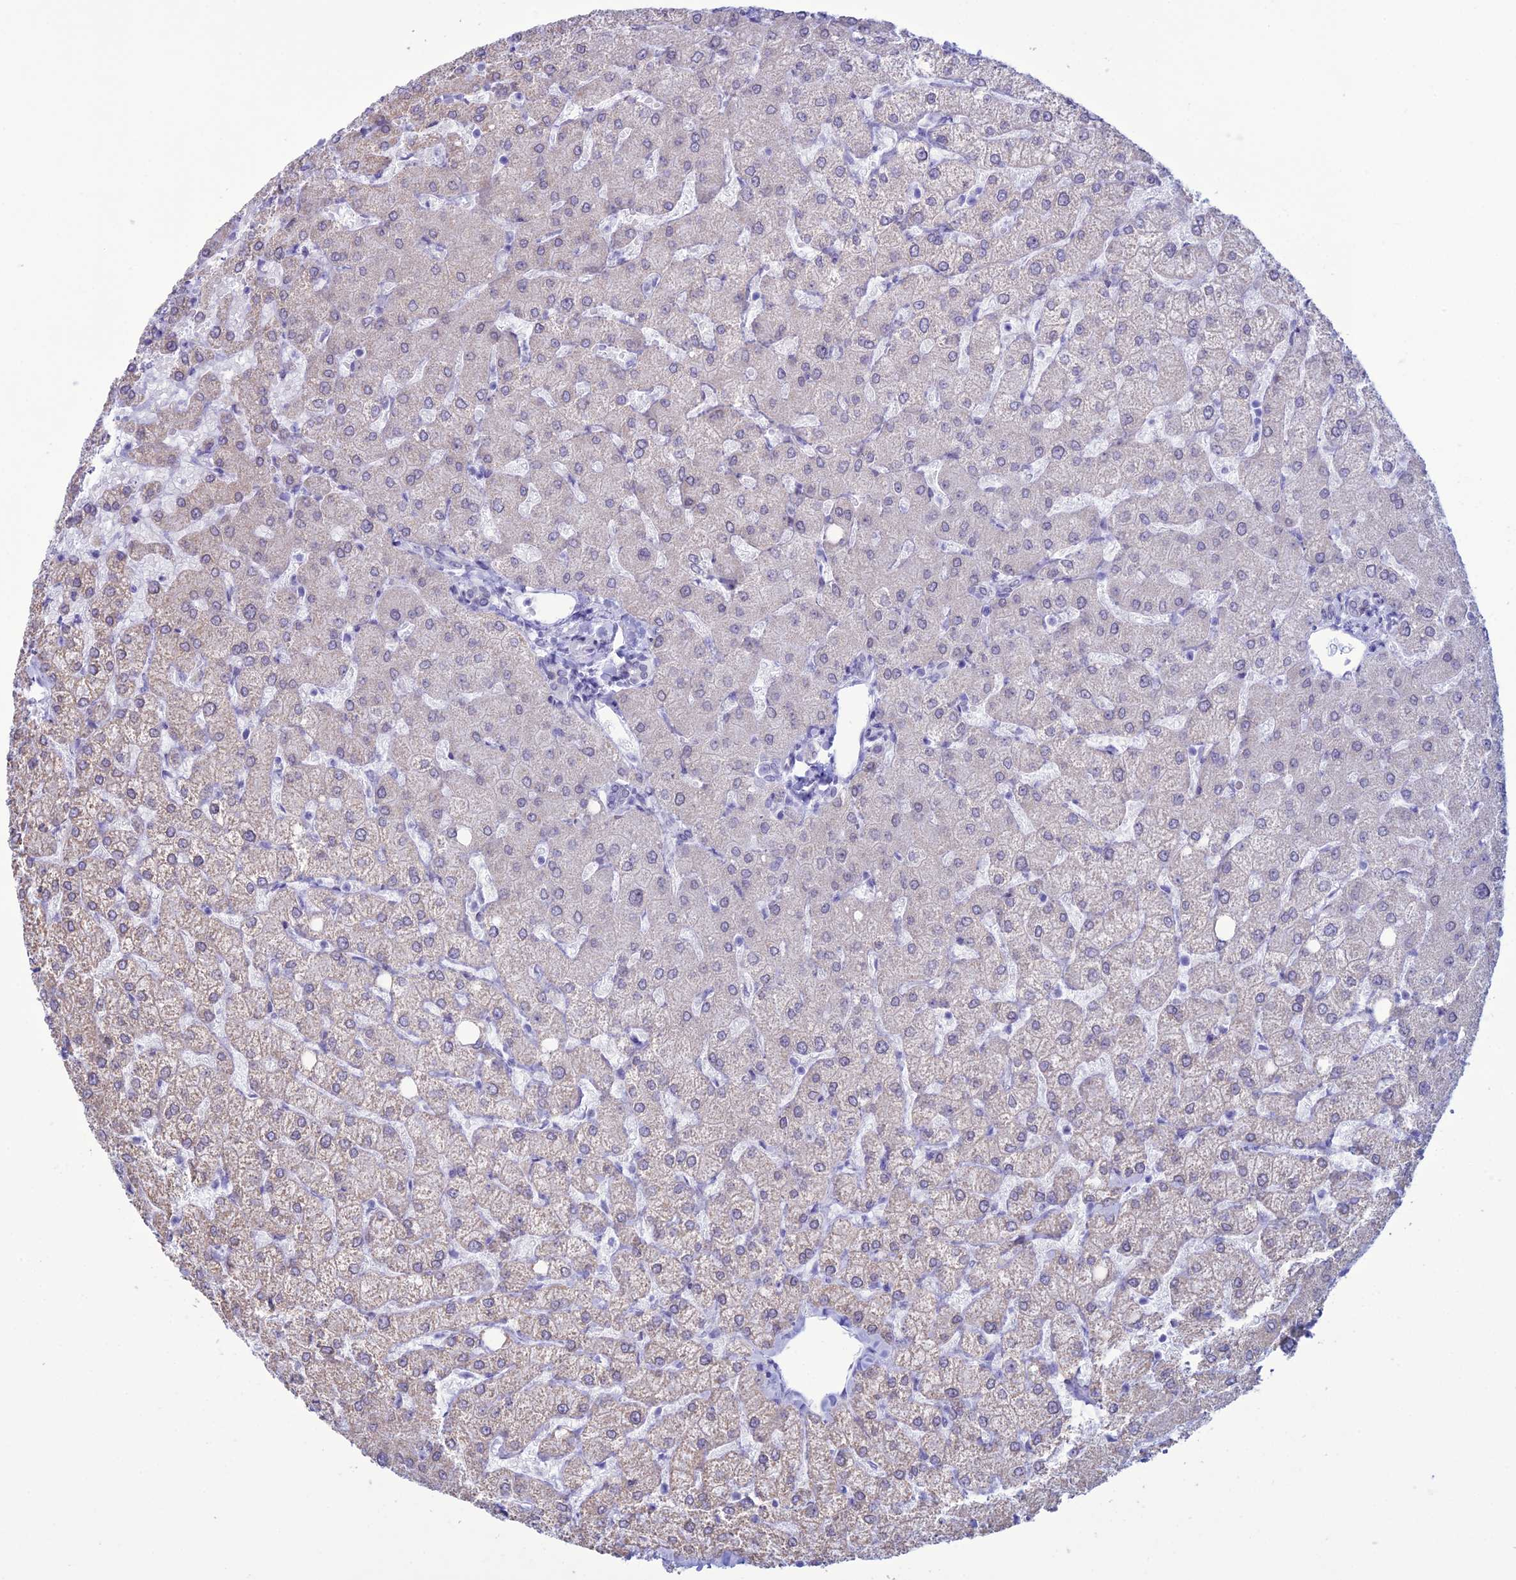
{"staining": {"intensity": "negative", "quantity": "none", "location": "none"}, "tissue": "liver", "cell_type": "Cholangiocytes", "image_type": "normal", "snomed": [{"axis": "morphology", "description": "Normal tissue, NOS"}, {"axis": "topography", "description": "Liver"}], "caption": "Cholangiocytes show no significant protein expression in benign liver.", "gene": "CFAP210", "patient": {"sex": "female", "age": 54}}